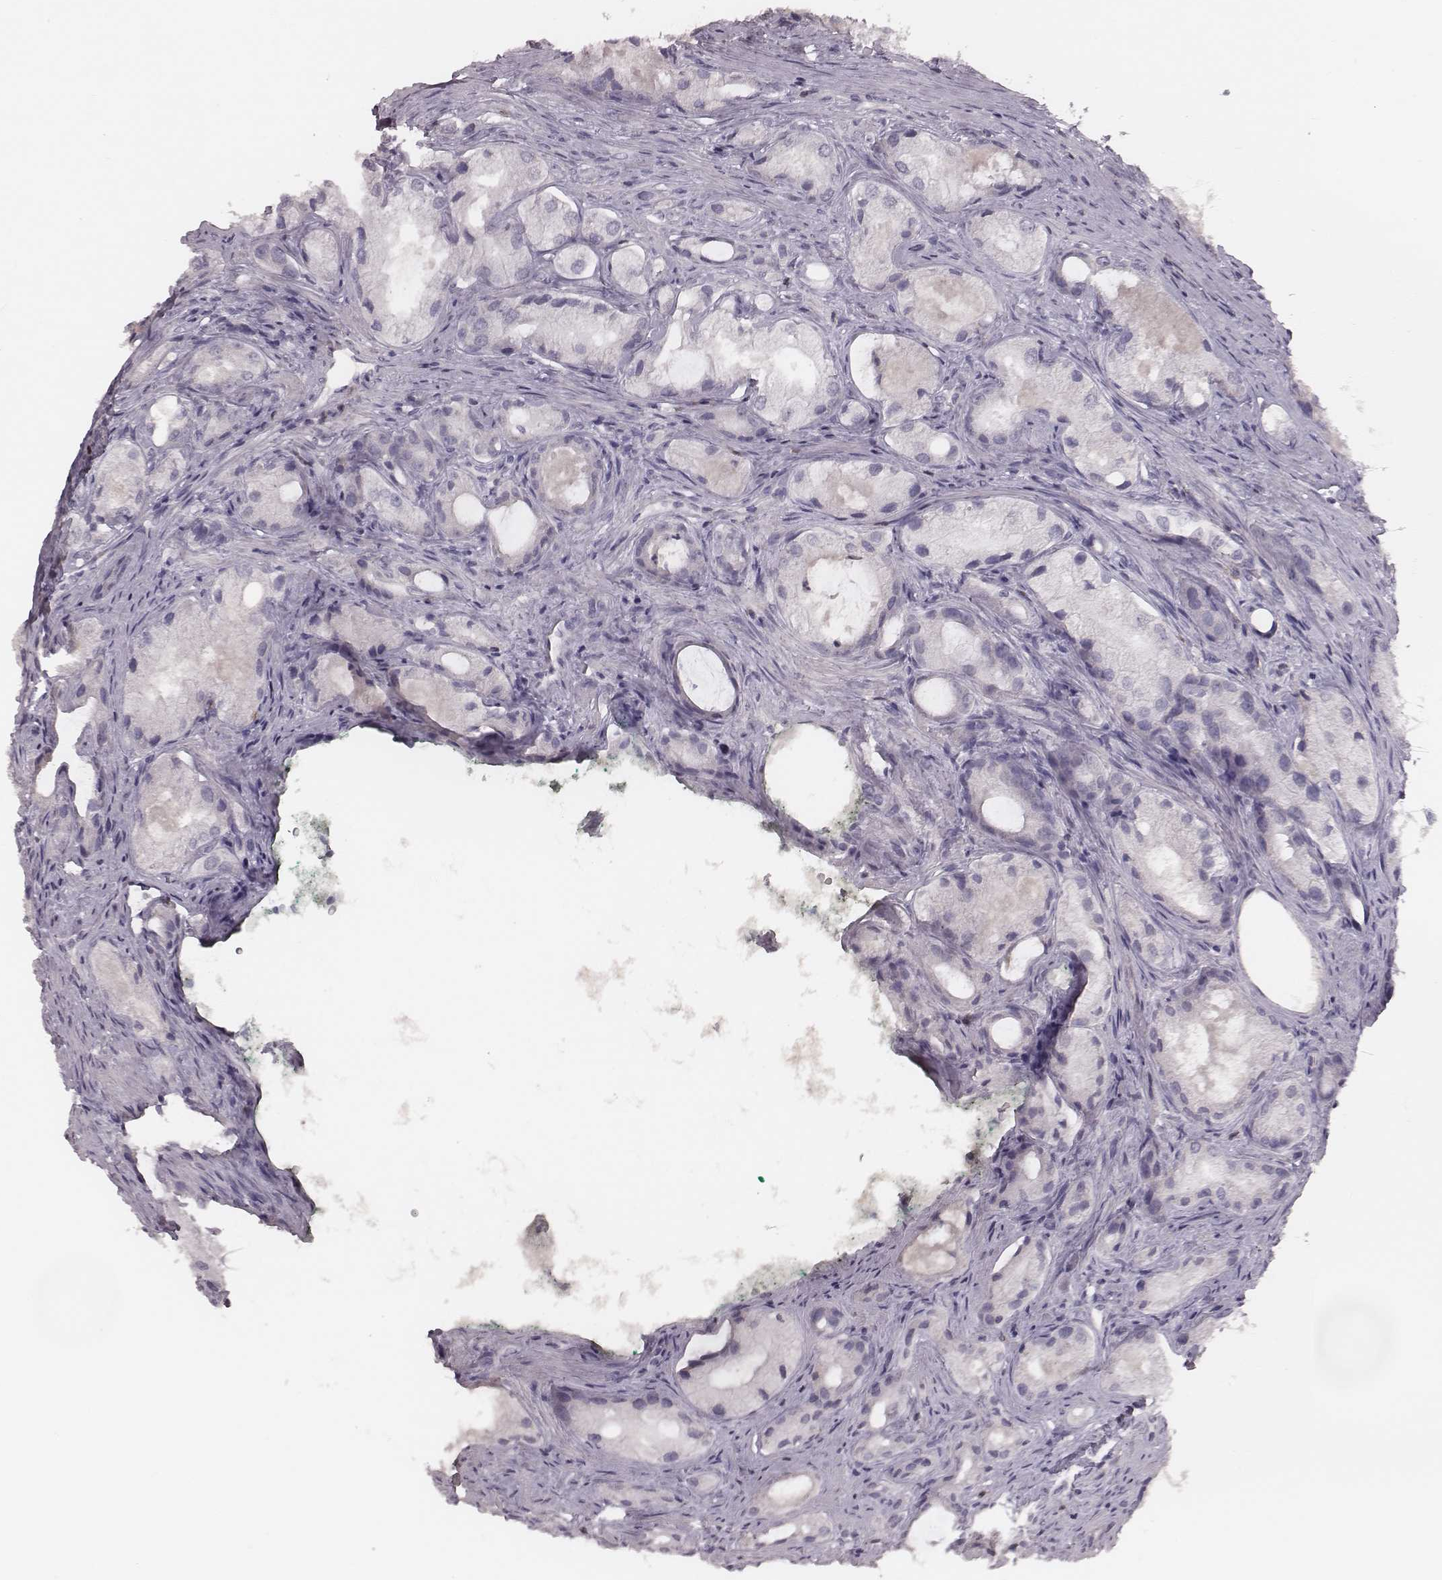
{"staining": {"intensity": "negative", "quantity": "none", "location": "none"}, "tissue": "prostate cancer", "cell_type": "Tumor cells", "image_type": "cancer", "snomed": [{"axis": "morphology", "description": "Adenocarcinoma, Low grade"}, {"axis": "topography", "description": "Prostate"}], "caption": "Tumor cells are negative for protein expression in human prostate cancer. (Stains: DAB immunohistochemistry with hematoxylin counter stain, Microscopy: brightfield microscopy at high magnification).", "gene": "PDCD1", "patient": {"sex": "male", "age": 68}}